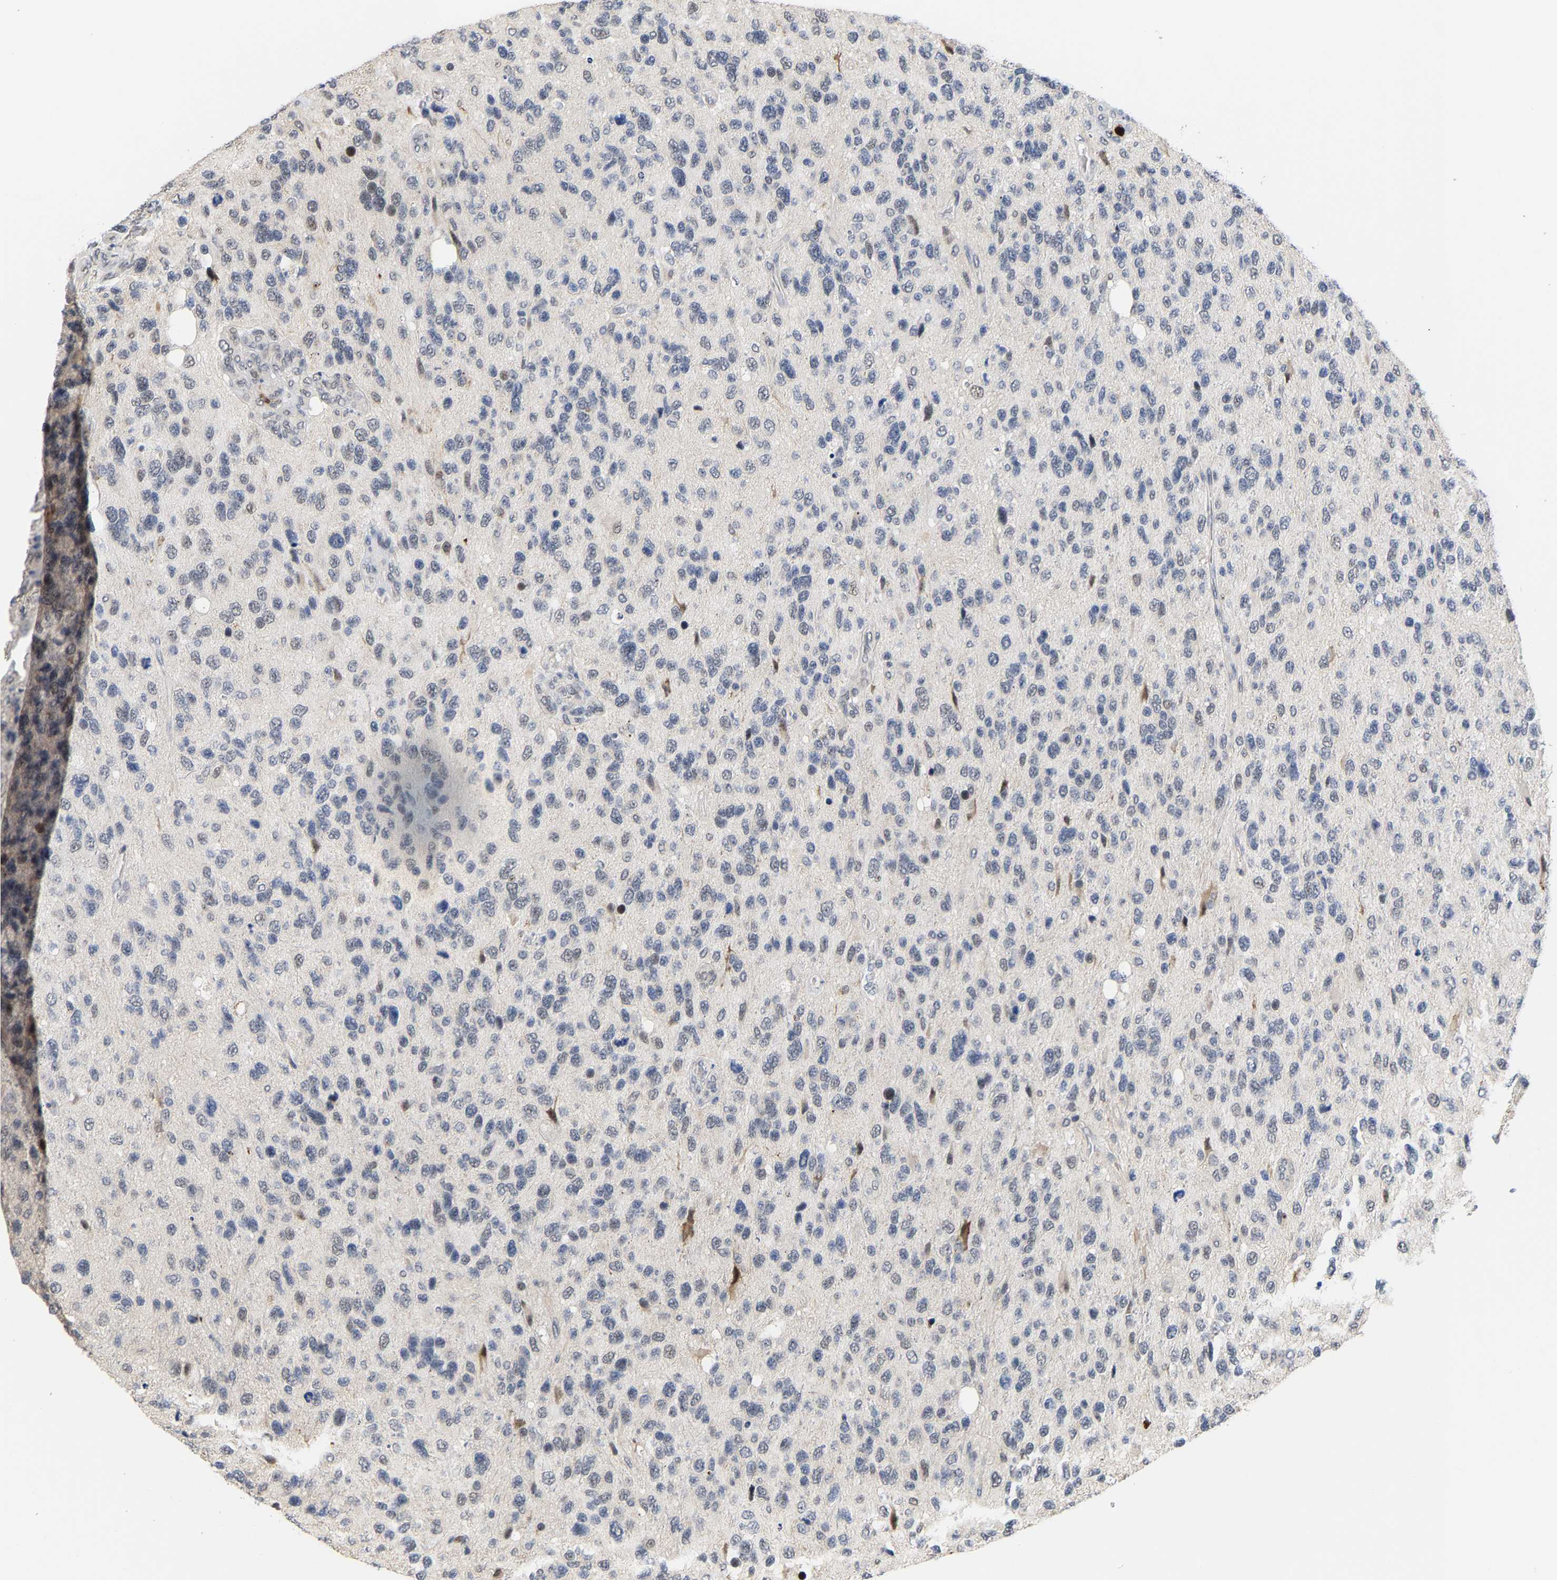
{"staining": {"intensity": "weak", "quantity": "<25%", "location": "nuclear"}, "tissue": "glioma", "cell_type": "Tumor cells", "image_type": "cancer", "snomed": [{"axis": "morphology", "description": "Glioma, malignant, High grade"}, {"axis": "topography", "description": "Brain"}], "caption": "A high-resolution image shows IHC staining of glioma, which reveals no significant positivity in tumor cells.", "gene": "TDRD7", "patient": {"sex": "female", "age": 58}}